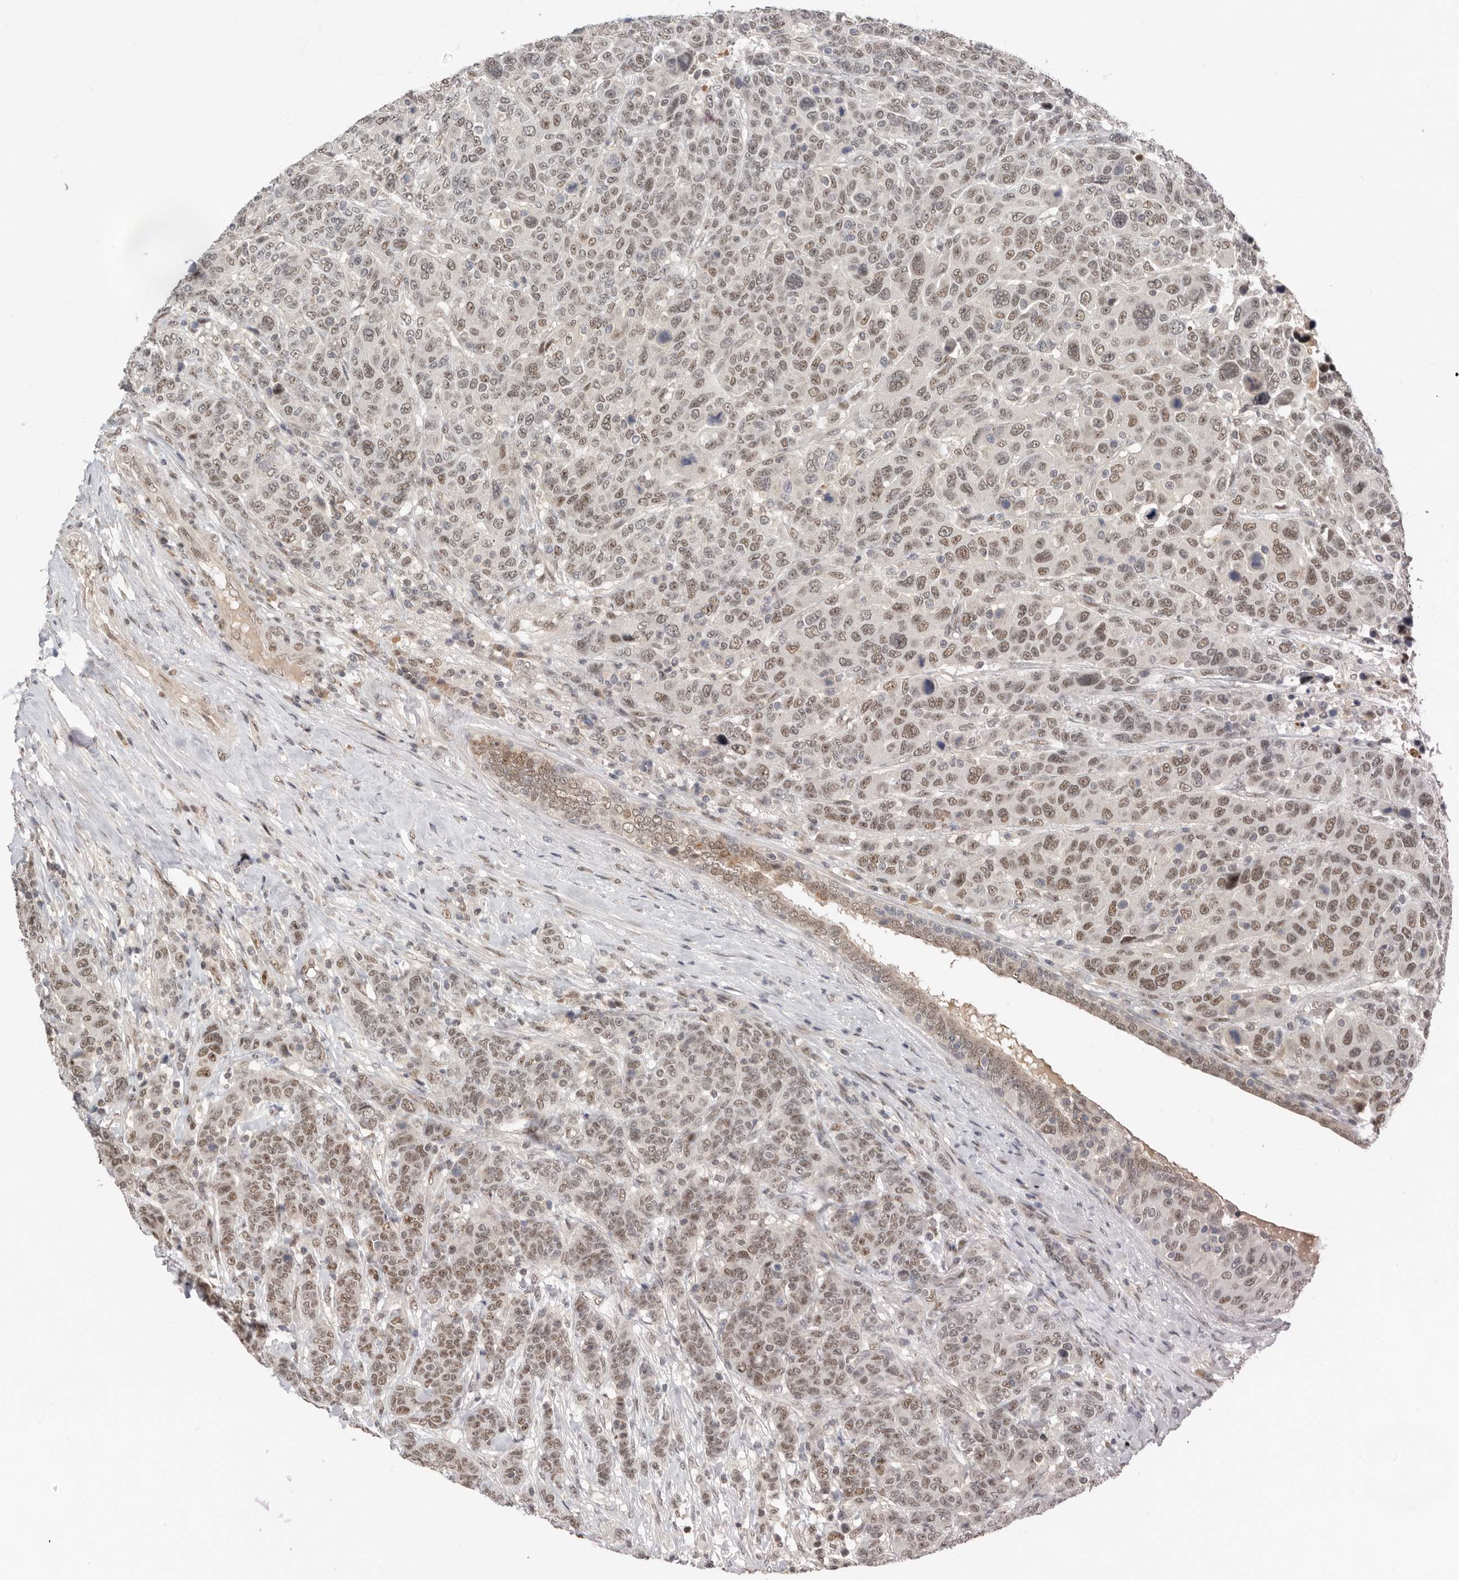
{"staining": {"intensity": "moderate", "quantity": "25%-75%", "location": "nuclear"}, "tissue": "breast cancer", "cell_type": "Tumor cells", "image_type": "cancer", "snomed": [{"axis": "morphology", "description": "Duct carcinoma"}, {"axis": "topography", "description": "Breast"}], "caption": "Protein staining of breast cancer (invasive ductal carcinoma) tissue shows moderate nuclear positivity in about 25%-75% of tumor cells.", "gene": "BRCA2", "patient": {"sex": "female", "age": 37}}